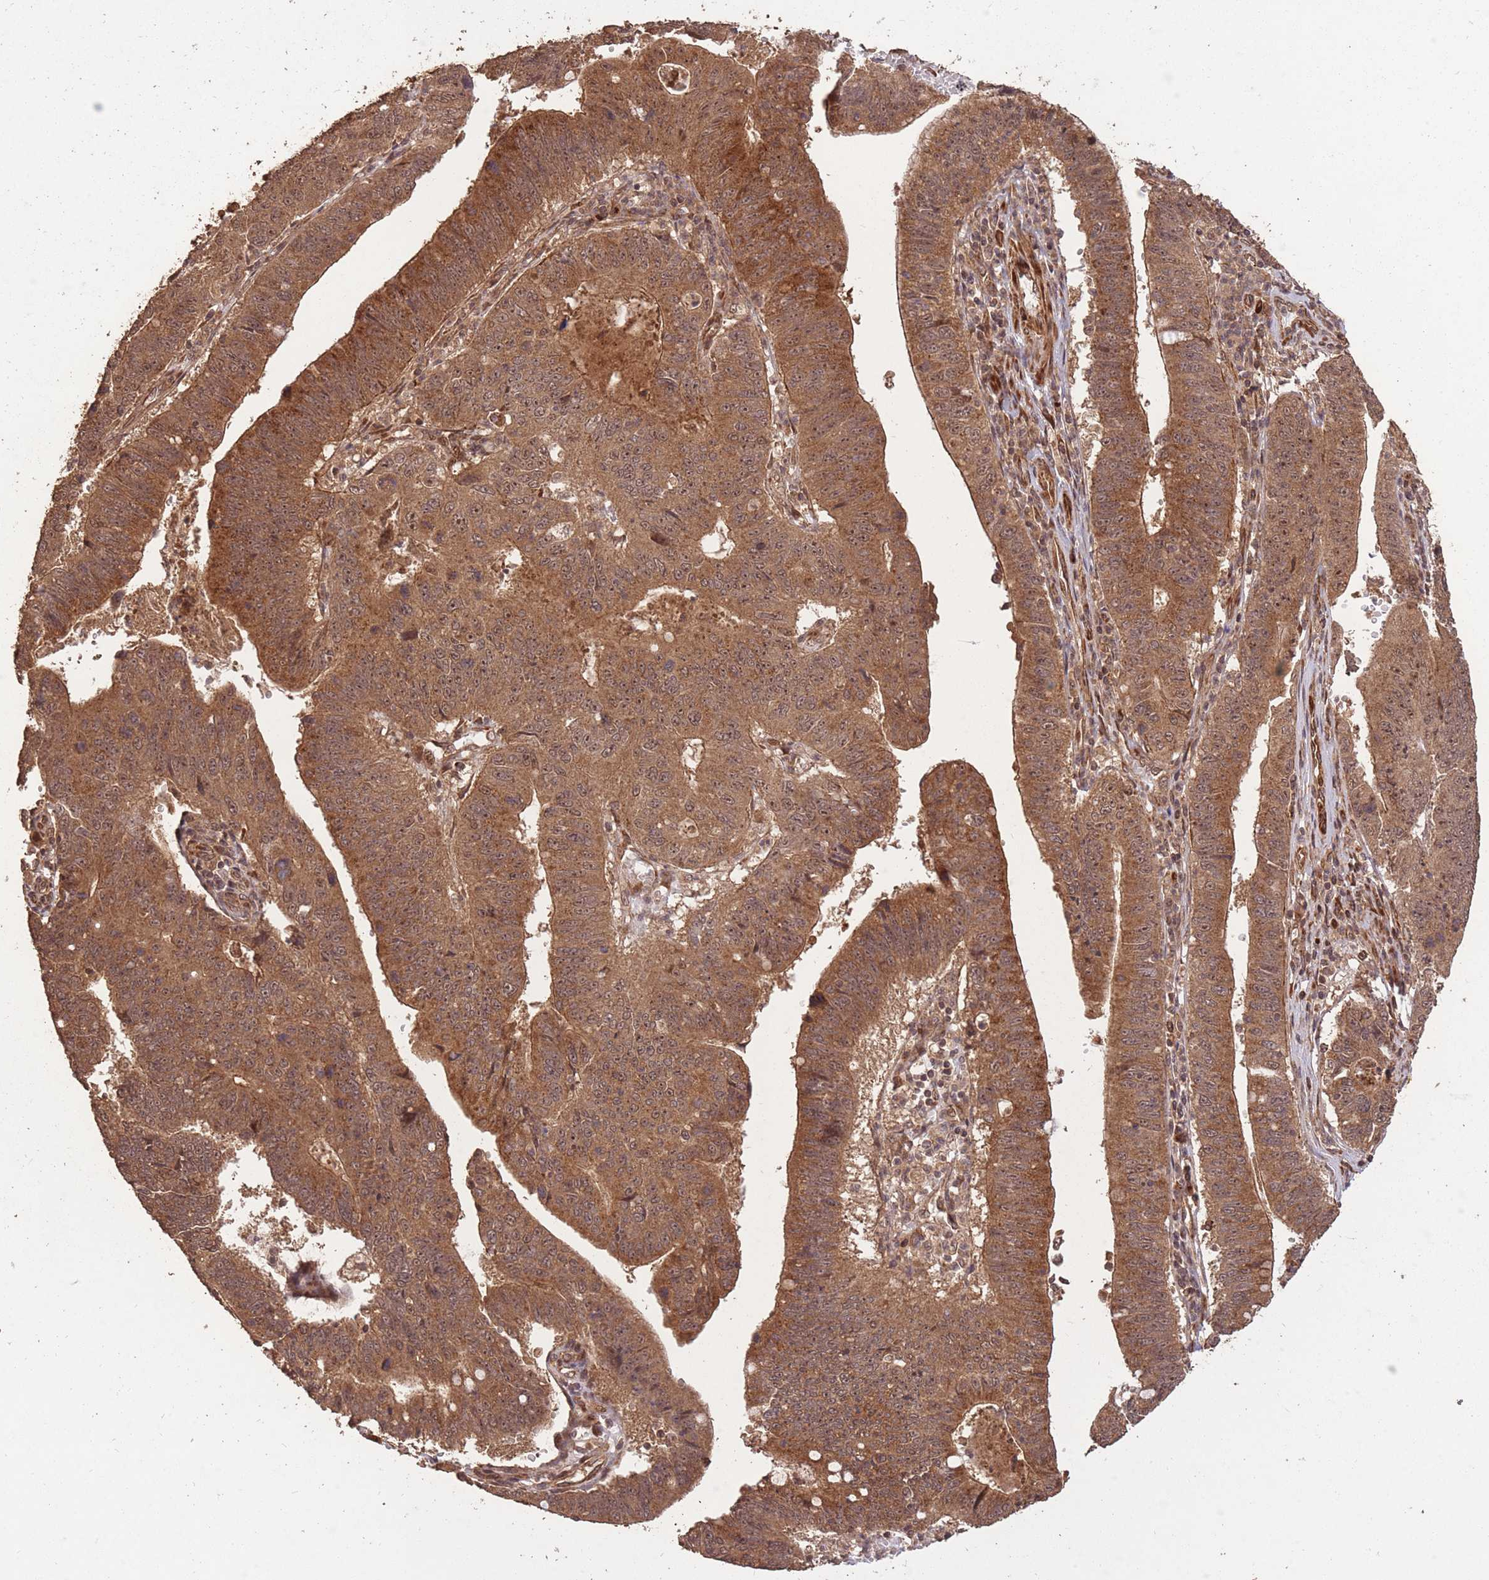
{"staining": {"intensity": "strong", "quantity": ">75%", "location": "cytoplasmic/membranous,nuclear"}, "tissue": "stomach cancer", "cell_type": "Tumor cells", "image_type": "cancer", "snomed": [{"axis": "morphology", "description": "Adenocarcinoma, NOS"}, {"axis": "topography", "description": "Stomach"}], "caption": "Brown immunohistochemical staining in stomach adenocarcinoma reveals strong cytoplasmic/membranous and nuclear expression in about >75% of tumor cells.", "gene": "ERBB3", "patient": {"sex": "male", "age": 59}}